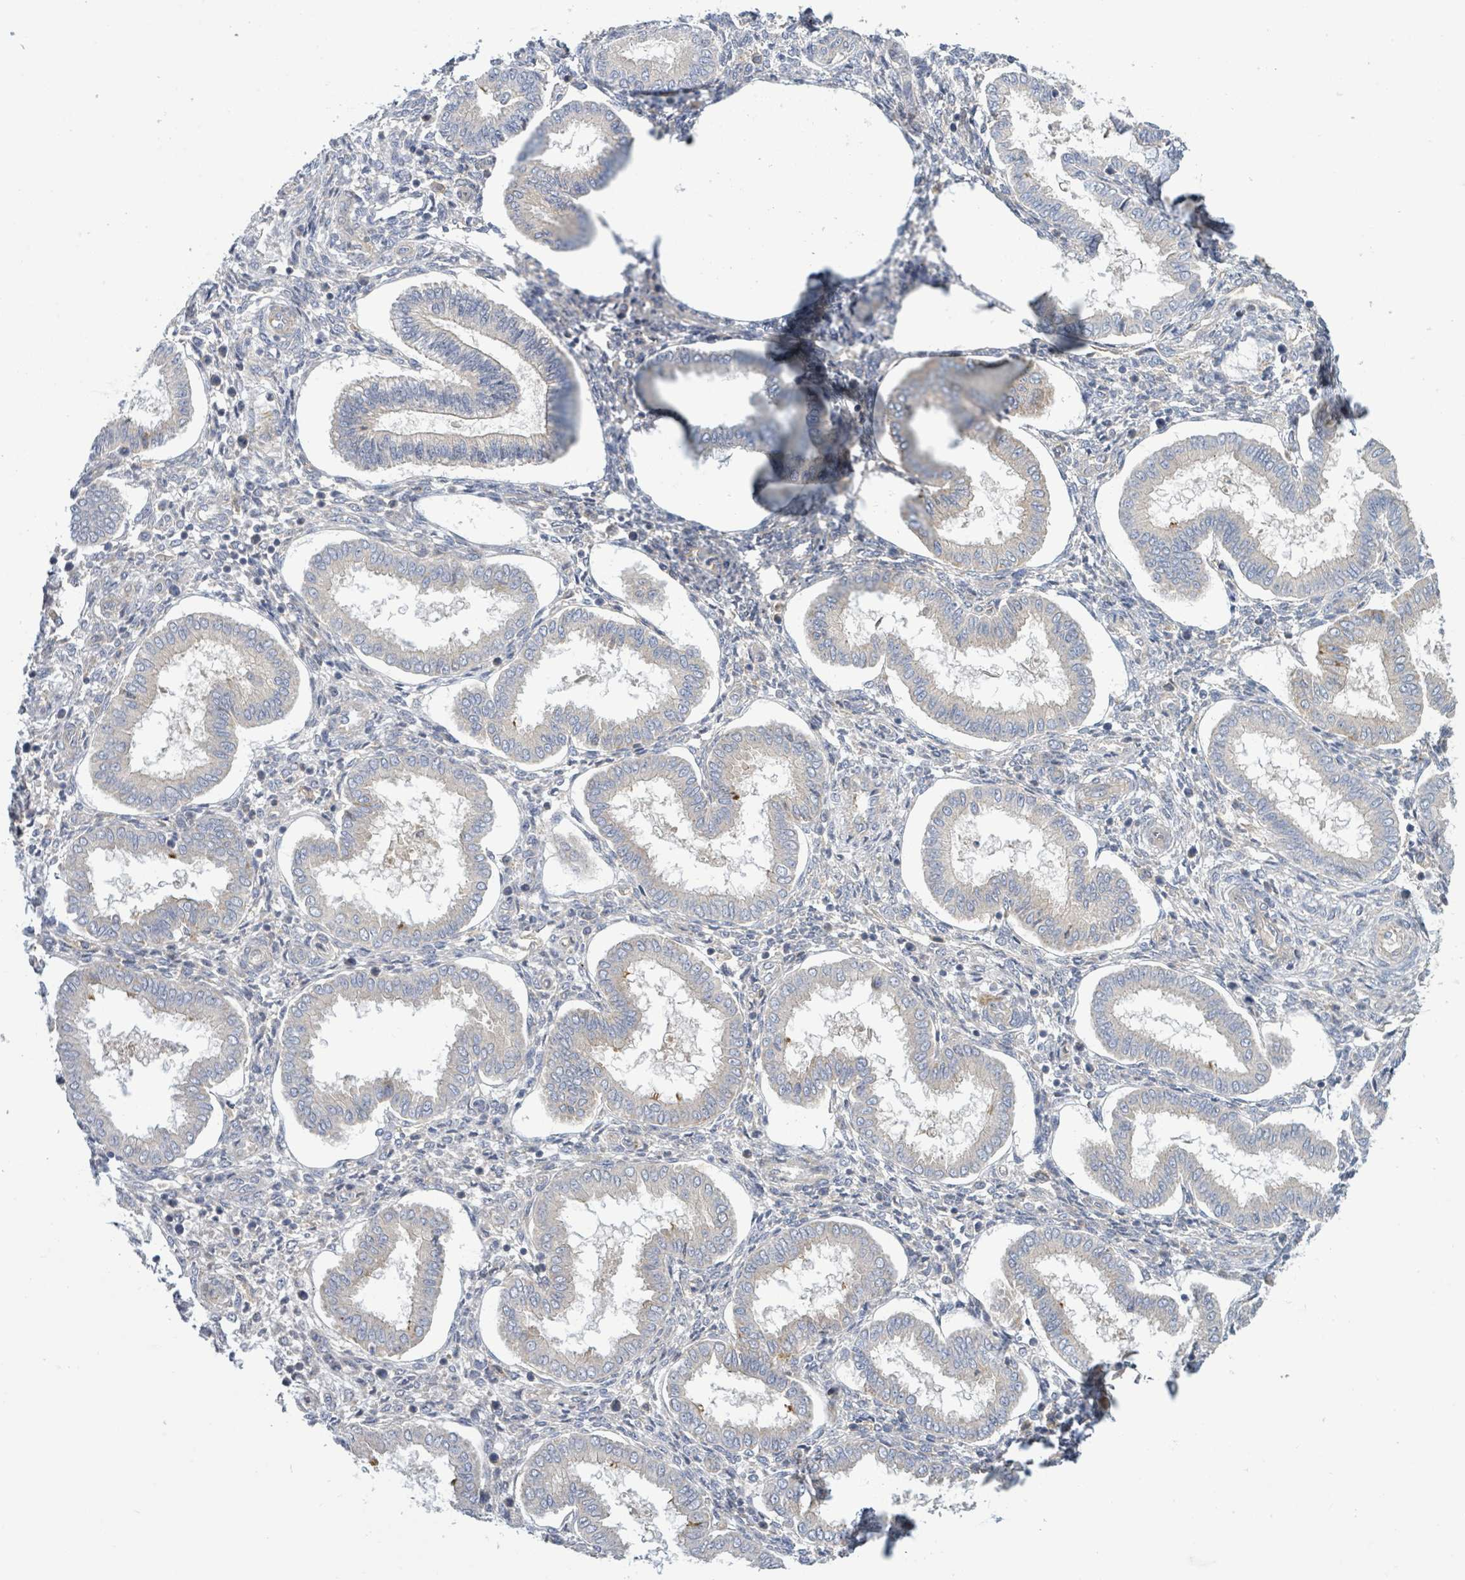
{"staining": {"intensity": "weak", "quantity": "<25%", "location": "cytoplasmic/membranous"}, "tissue": "endometrium", "cell_type": "Cells in endometrial stroma", "image_type": "normal", "snomed": [{"axis": "morphology", "description": "Normal tissue, NOS"}, {"axis": "topography", "description": "Endometrium"}], "caption": "Immunohistochemical staining of normal endometrium displays no significant positivity in cells in endometrial stroma. (DAB (3,3'-diaminobenzidine) immunohistochemistry with hematoxylin counter stain).", "gene": "CFAP210", "patient": {"sex": "female", "age": 24}}